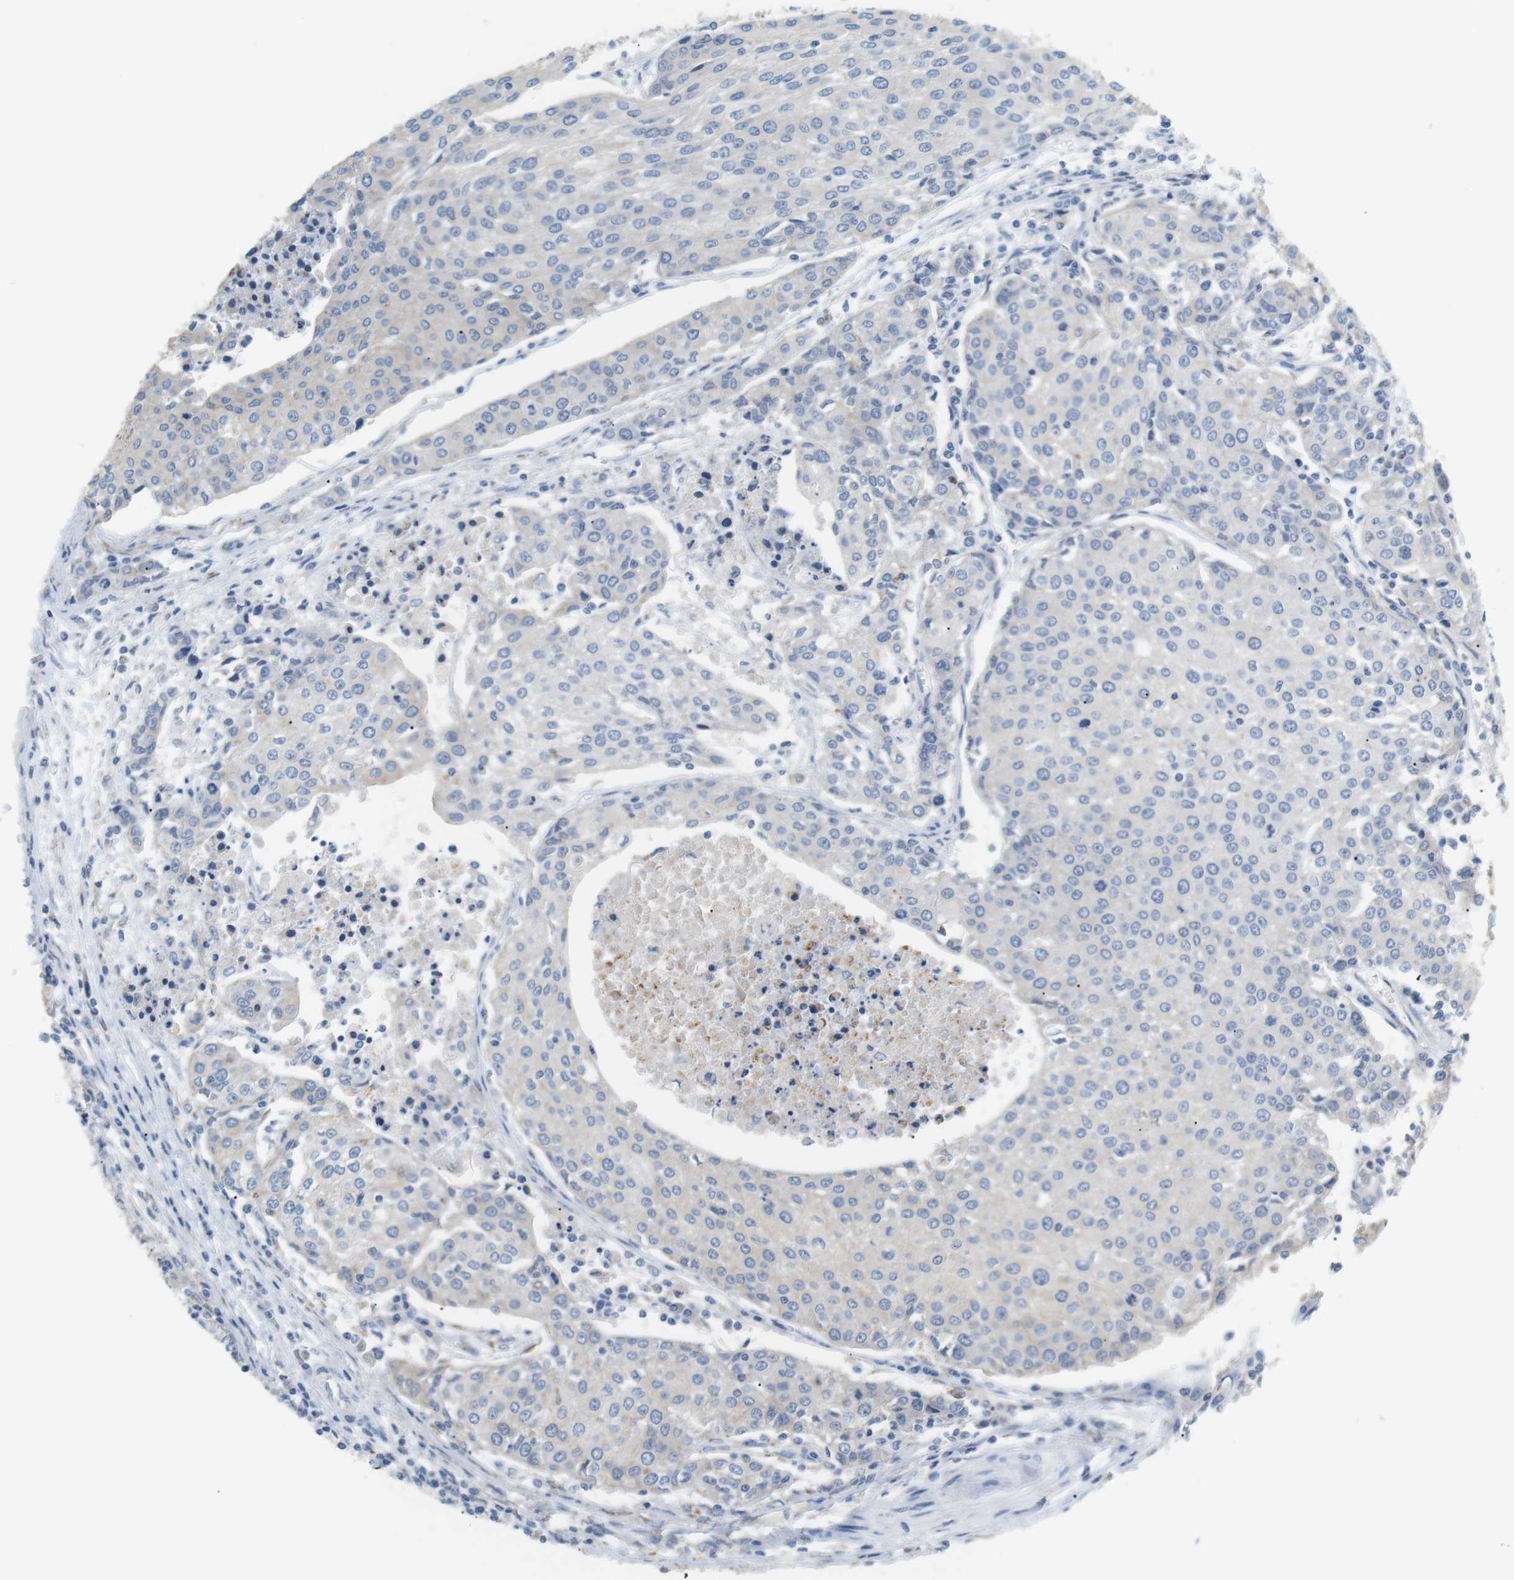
{"staining": {"intensity": "negative", "quantity": "none", "location": "none"}, "tissue": "urothelial cancer", "cell_type": "Tumor cells", "image_type": "cancer", "snomed": [{"axis": "morphology", "description": "Urothelial carcinoma, High grade"}, {"axis": "topography", "description": "Urinary bladder"}], "caption": "The micrograph shows no staining of tumor cells in urothelial carcinoma (high-grade). The staining is performed using DAB brown chromogen with nuclei counter-stained in using hematoxylin.", "gene": "CD300E", "patient": {"sex": "female", "age": 85}}